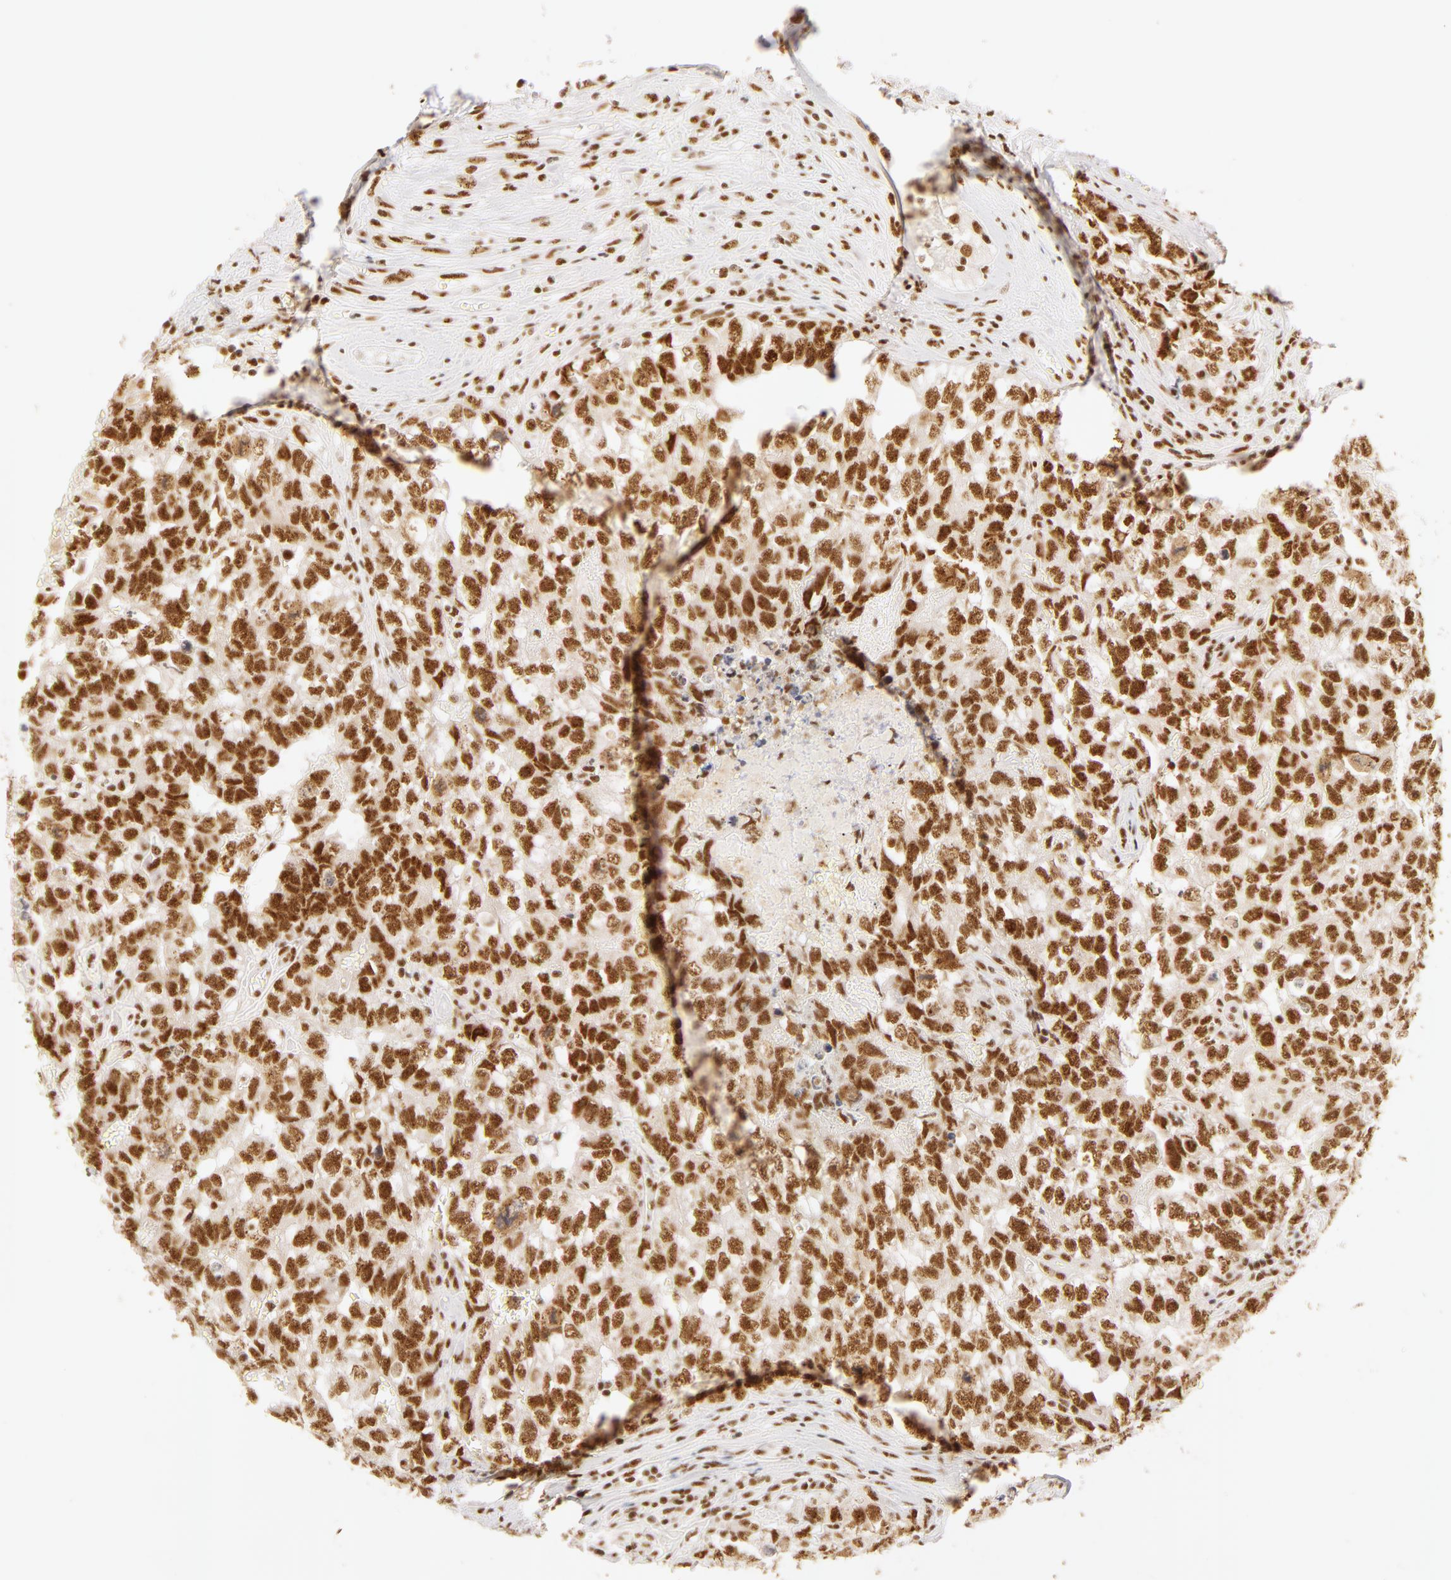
{"staining": {"intensity": "moderate", "quantity": ">75%", "location": "nuclear"}, "tissue": "testis cancer", "cell_type": "Tumor cells", "image_type": "cancer", "snomed": [{"axis": "morphology", "description": "Carcinoma, Embryonal, NOS"}, {"axis": "topography", "description": "Testis"}], "caption": "An IHC micrograph of tumor tissue is shown. Protein staining in brown highlights moderate nuclear positivity in testis embryonal carcinoma within tumor cells.", "gene": "RBM39", "patient": {"sex": "male", "age": 31}}